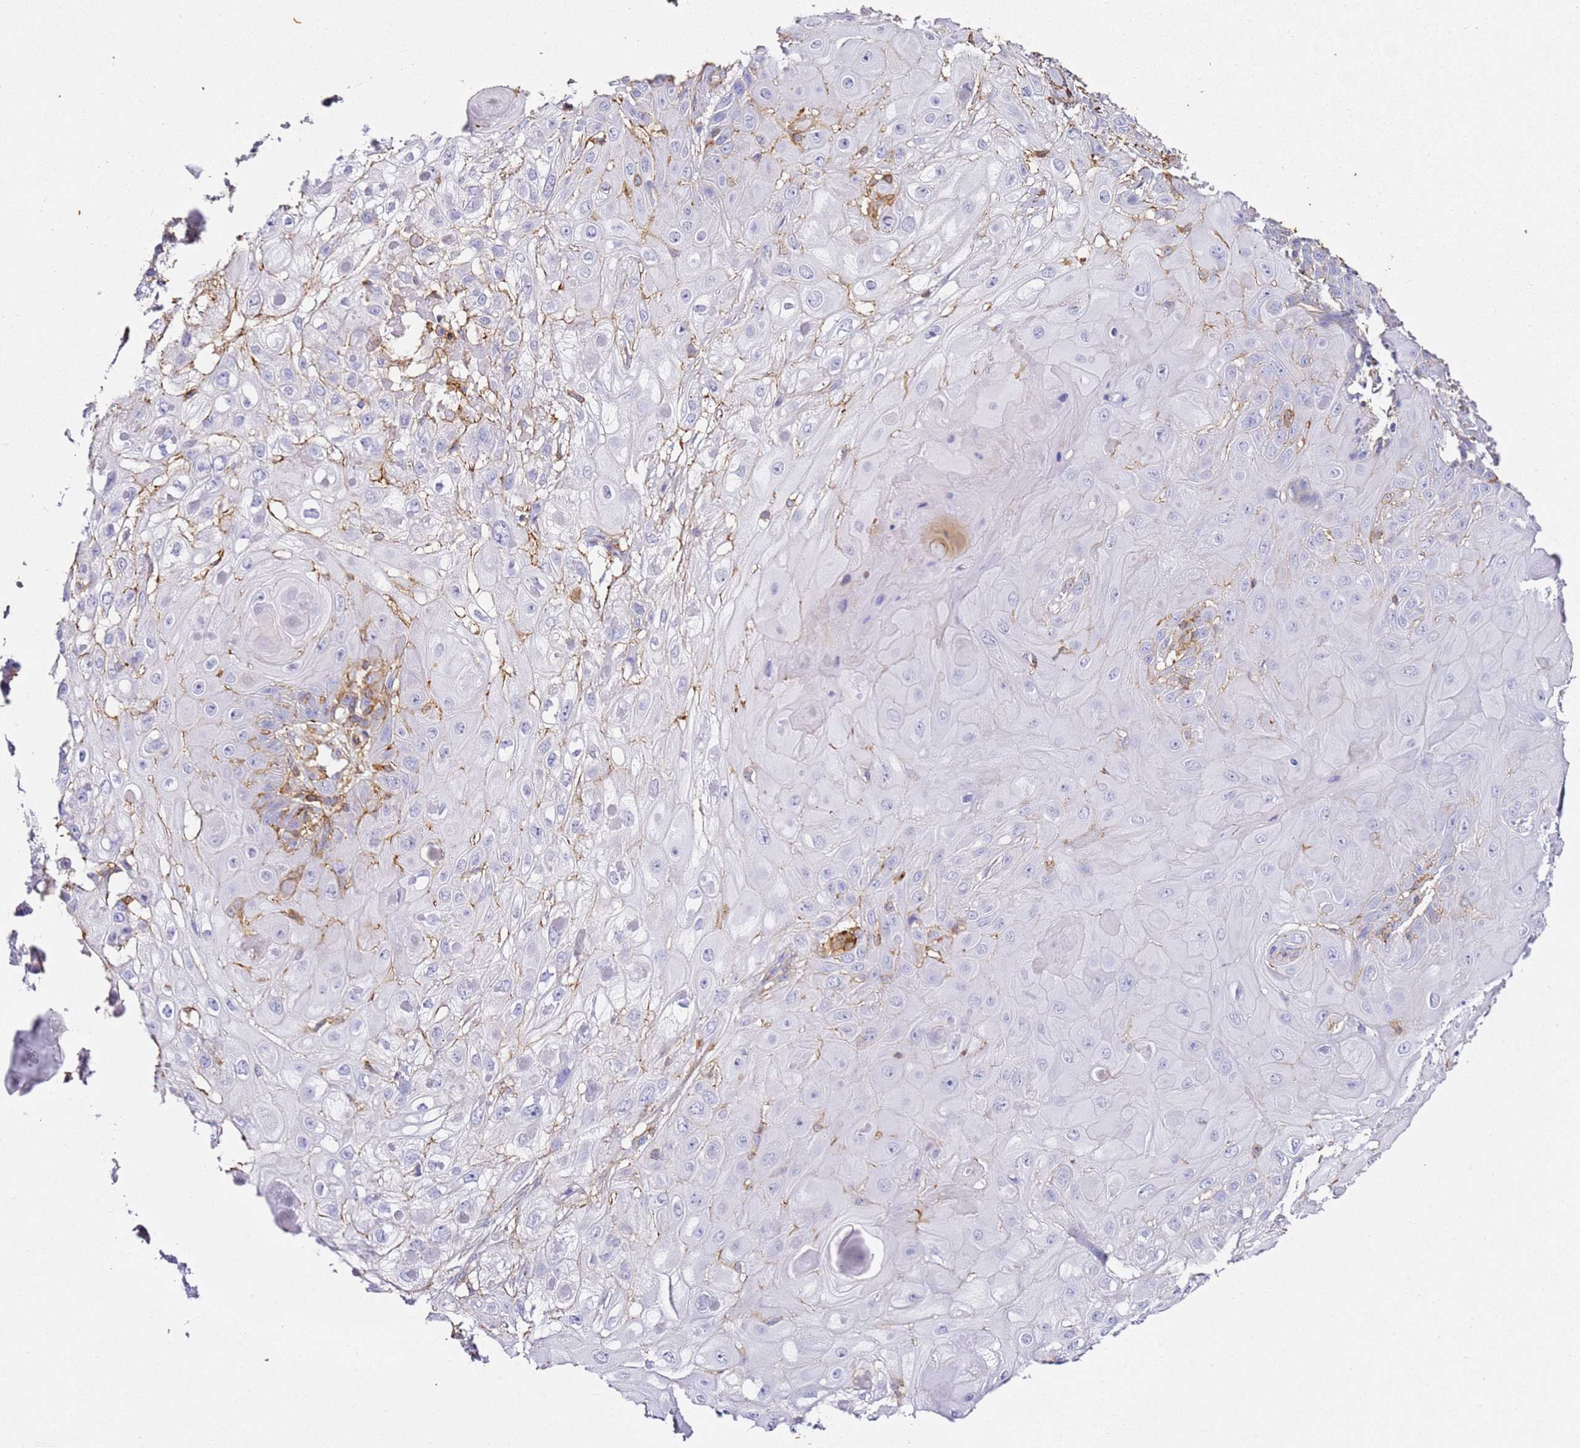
{"staining": {"intensity": "negative", "quantity": "none", "location": "none"}, "tissue": "skin cancer", "cell_type": "Tumor cells", "image_type": "cancer", "snomed": [{"axis": "morphology", "description": "Normal tissue, NOS"}, {"axis": "morphology", "description": "Squamous cell carcinoma, NOS"}, {"axis": "topography", "description": "Skin"}, {"axis": "topography", "description": "Cartilage tissue"}], "caption": "Tumor cells show no significant protein staining in skin cancer (squamous cell carcinoma).", "gene": "ZNF671", "patient": {"sex": "female", "age": 79}}